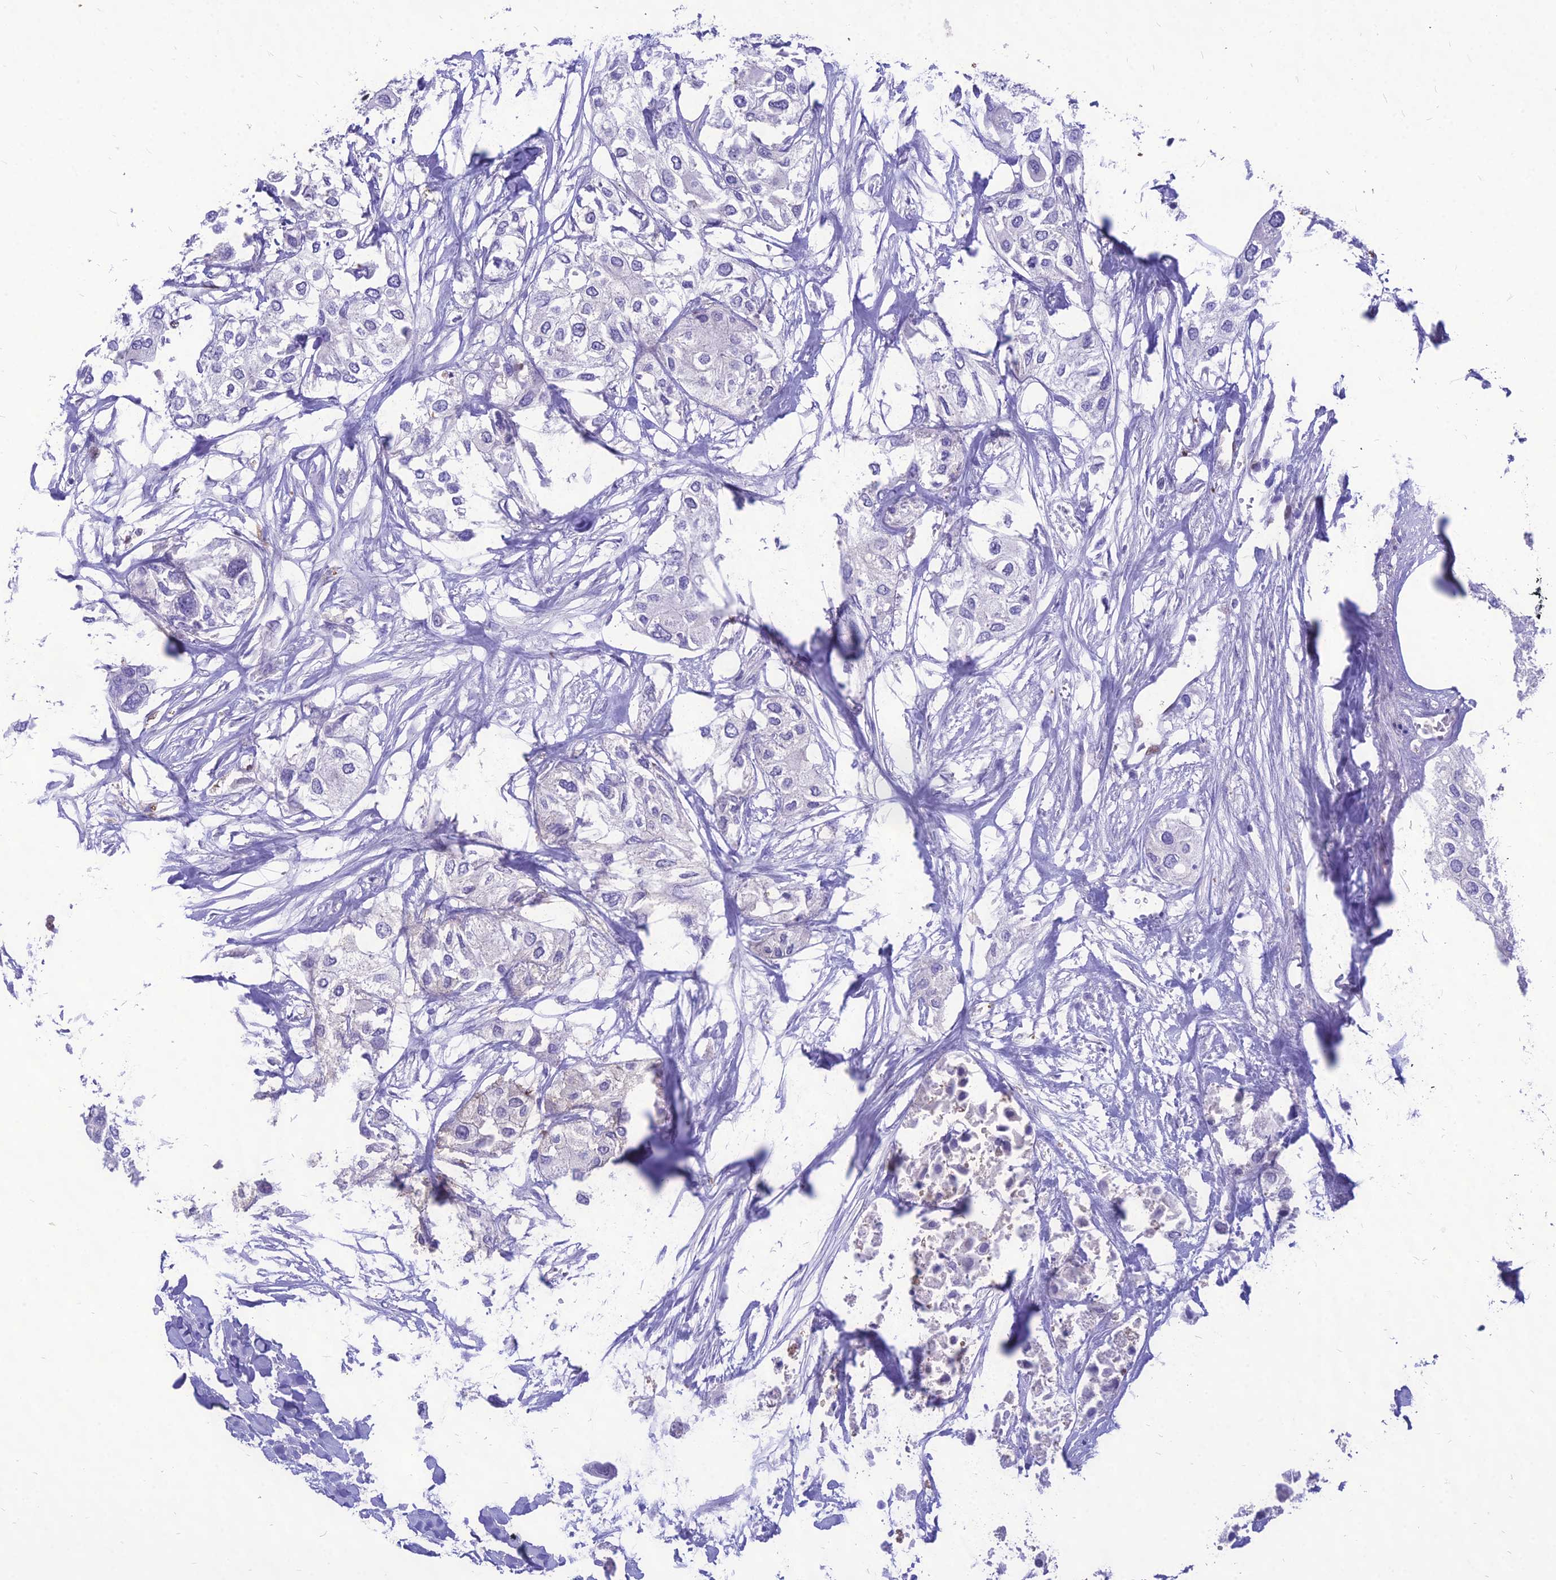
{"staining": {"intensity": "negative", "quantity": "none", "location": "none"}, "tissue": "urothelial cancer", "cell_type": "Tumor cells", "image_type": "cancer", "snomed": [{"axis": "morphology", "description": "Urothelial carcinoma, High grade"}, {"axis": "topography", "description": "Urinary bladder"}], "caption": "The image reveals no significant positivity in tumor cells of urothelial cancer.", "gene": "NOVA2", "patient": {"sex": "male", "age": 64}}